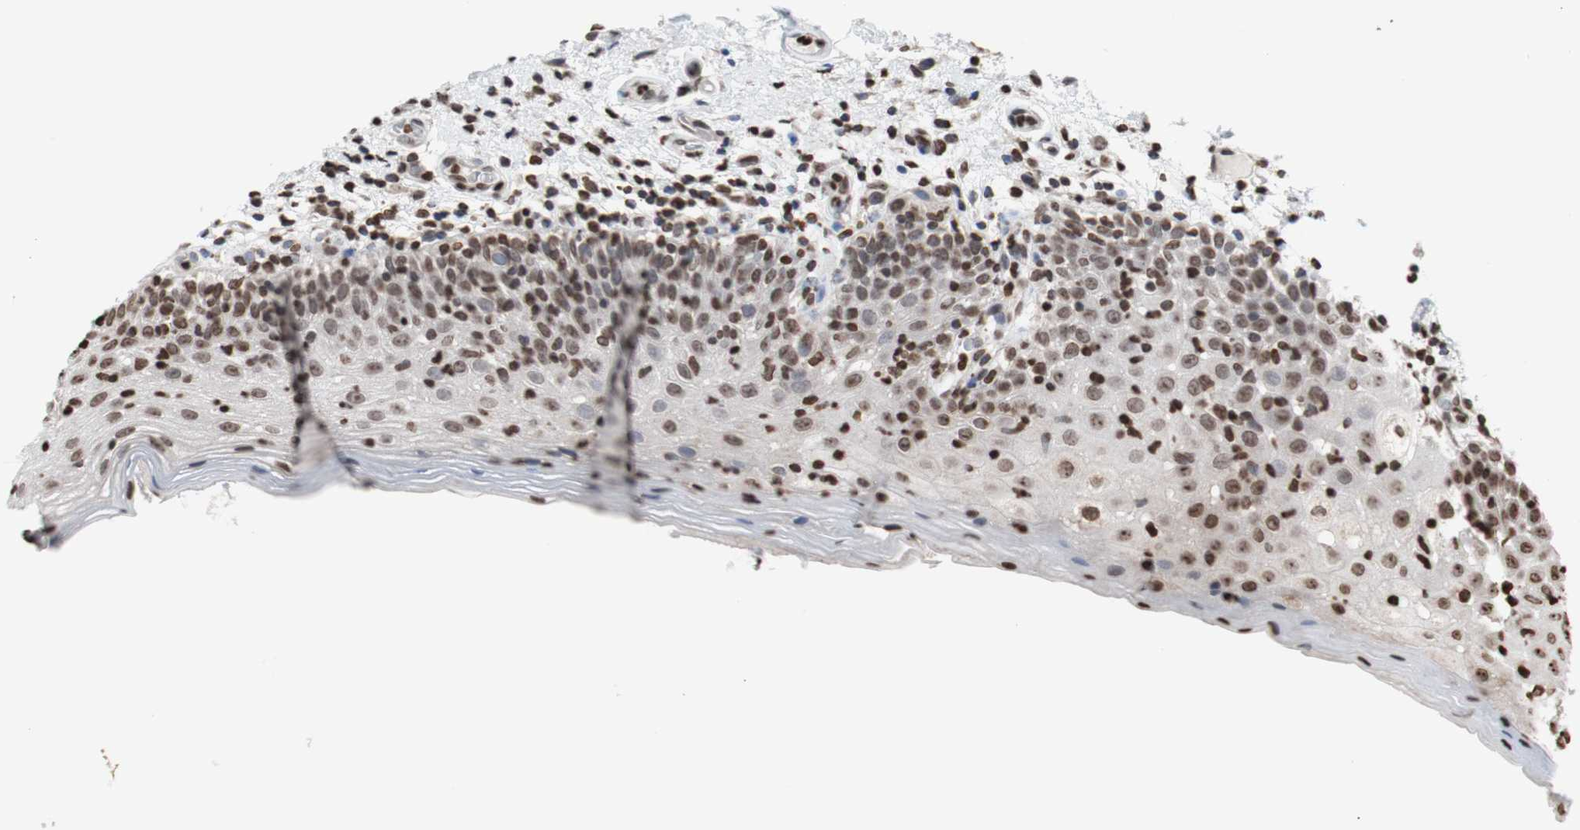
{"staining": {"intensity": "moderate", "quantity": ">75%", "location": "nuclear"}, "tissue": "oral mucosa", "cell_type": "Squamous epithelial cells", "image_type": "normal", "snomed": [{"axis": "morphology", "description": "Normal tissue, NOS"}, {"axis": "morphology", "description": "Squamous cell carcinoma, NOS"}, {"axis": "topography", "description": "Skeletal muscle"}, {"axis": "topography", "description": "Oral tissue"}], "caption": "Protein expression analysis of benign human oral mucosa reveals moderate nuclear staining in approximately >75% of squamous epithelial cells. (DAB (3,3'-diaminobenzidine) IHC with brightfield microscopy, high magnification).", "gene": "SNAI2", "patient": {"sex": "male", "age": 71}}